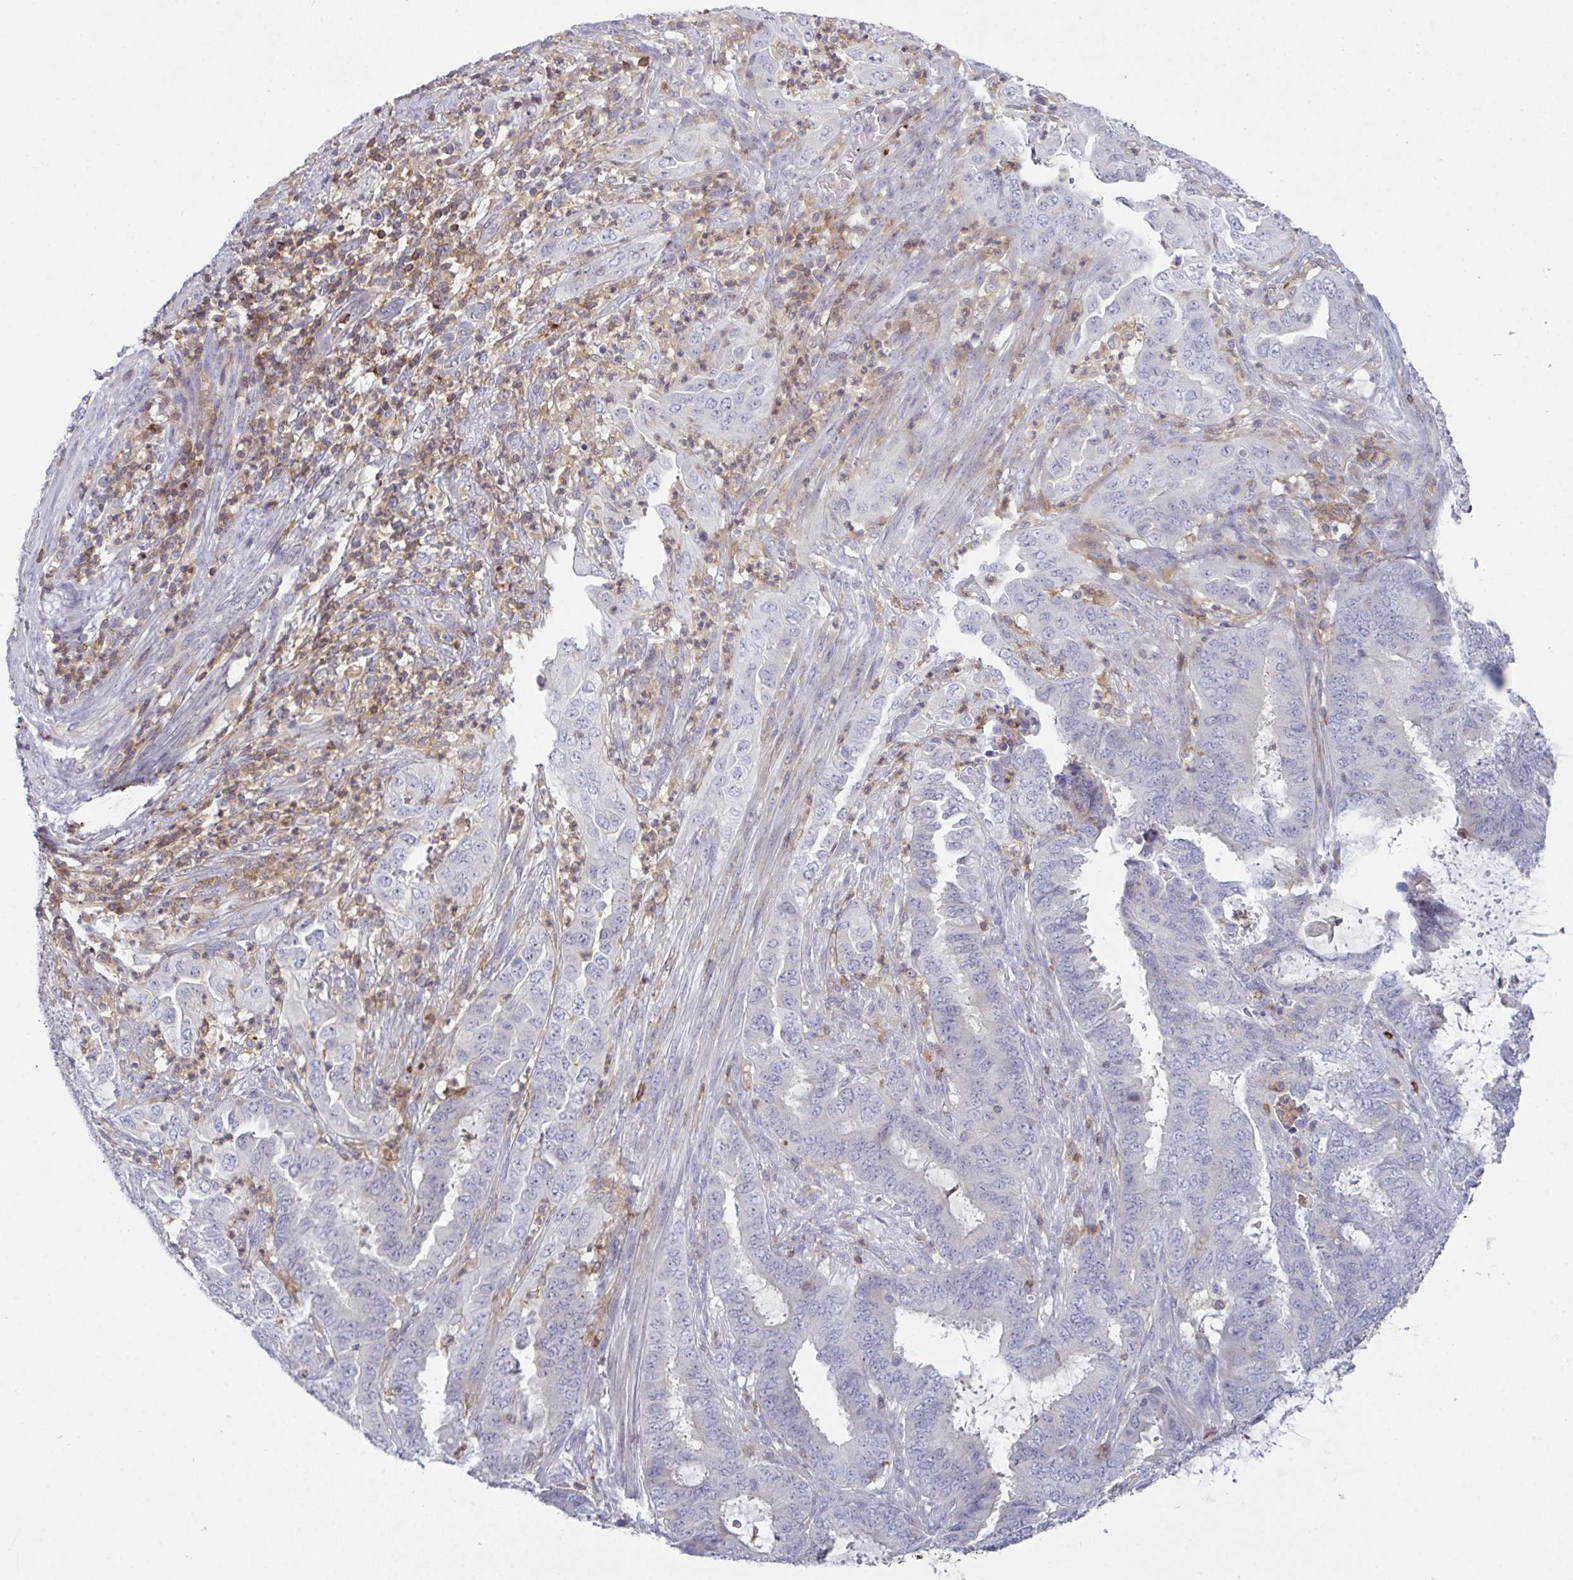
{"staining": {"intensity": "negative", "quantity": "none", "location": "none"}, "tissue": "endometrial cancer", "cell_type": "Tumor cells", "image_type": "cancer", "snomed": [{"axis": "morphology", "description": "Adenocarcinoma, NOS"}, {"axis": "topography", "description": "Endometrium"}], "caption": "Immunohistochemistry of endometrial cancer demonstrates no expression in tumor cells.", "gene": "CD80", "patient": {"sex": "female", "age": 51}}